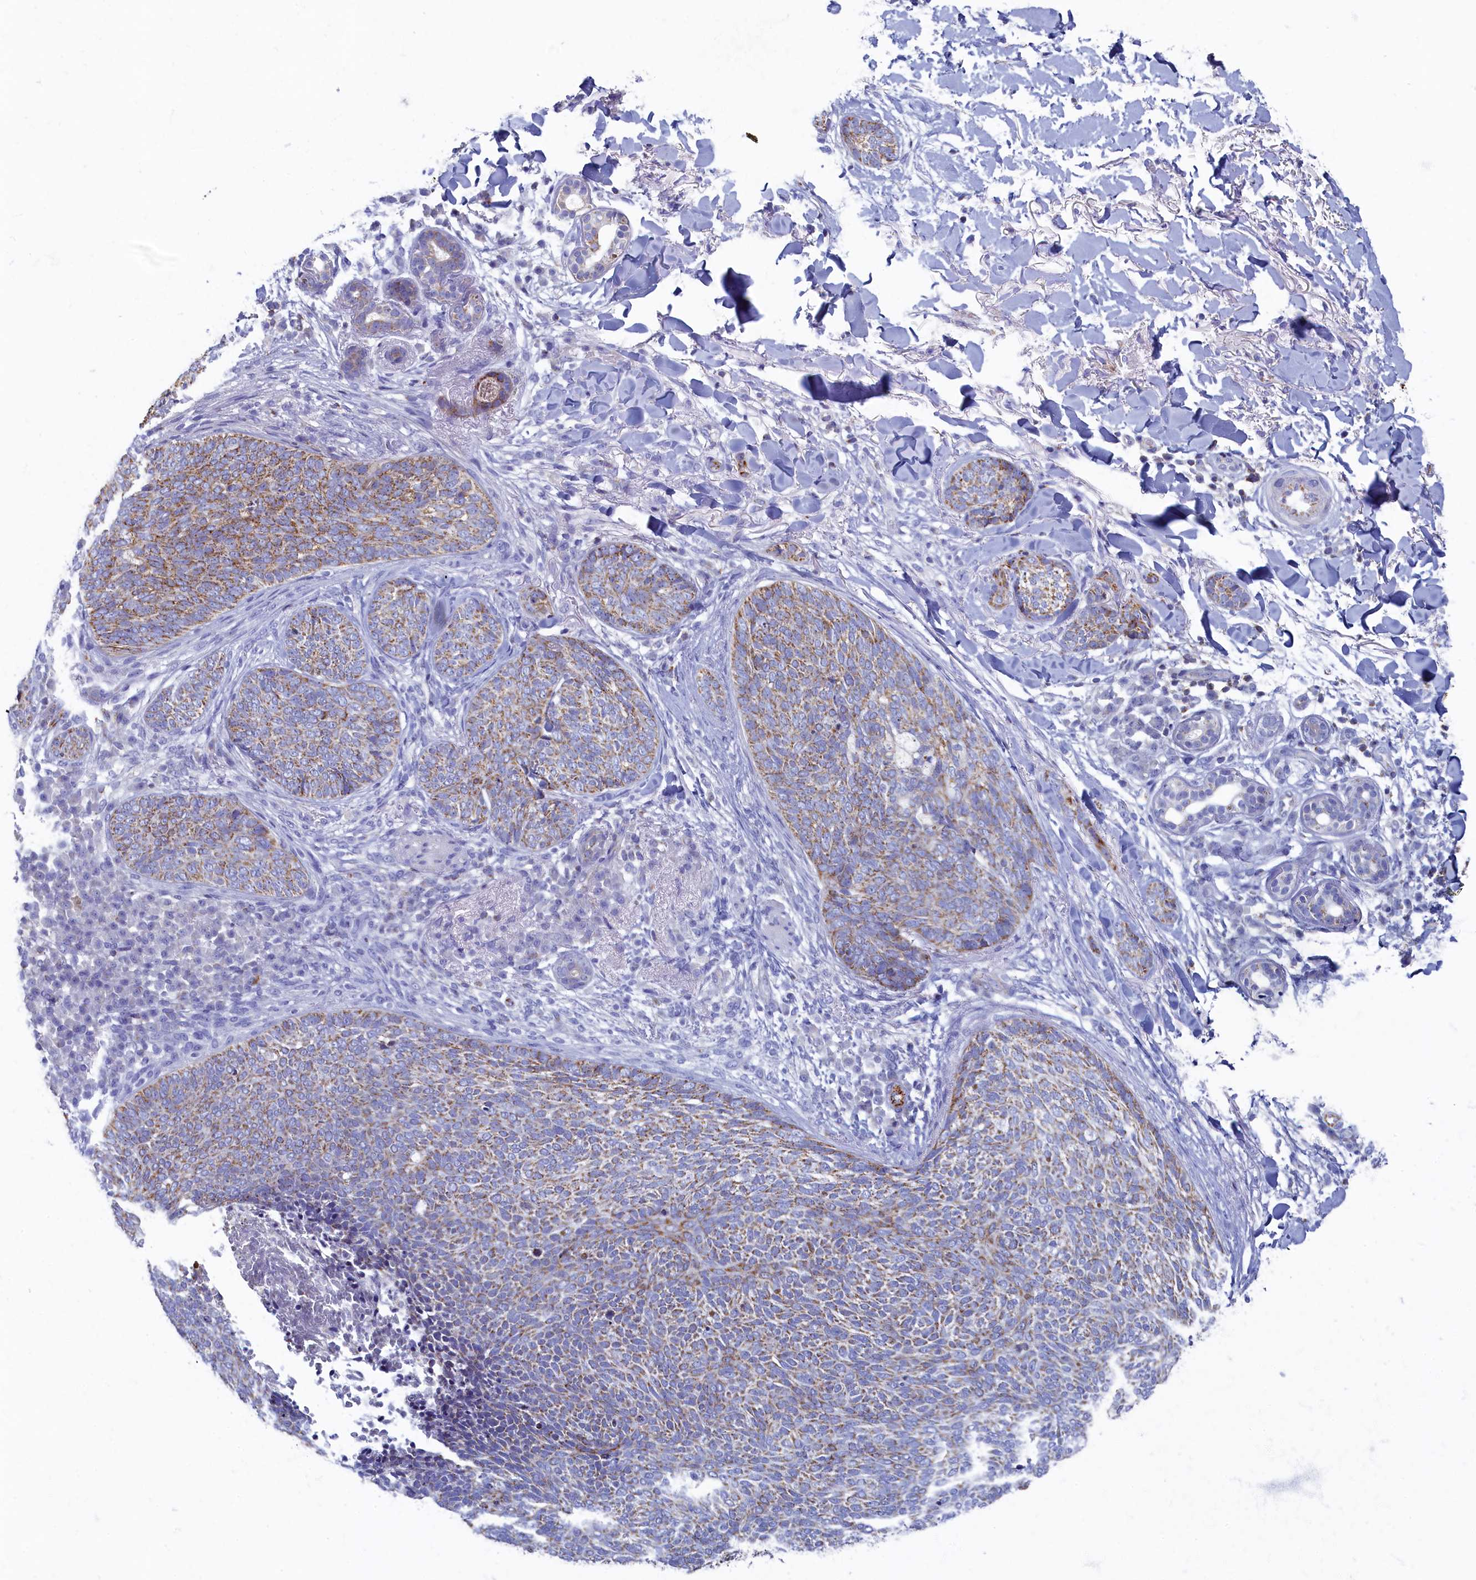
{"staining": {"intensity": "moderate", "quantity": "25%-75%", "location": "cytoplasmic/membranous"}, "tissue": "skin cancer", "cell_type": "Tumor cells", "image_type": "cancer", "snomed": [{"axis": "morphology", "description": "Basal cell carcinoma"}, {"axis": "topography", "description": "Skin"}], "caption": "Protein staining displays moderate cytoplasmic/membranous positivity in approximately 25%-75% of tumor cells in skin cancer.", "gene": "OCIAD2", "patient": {"sex": "male", "age": 85}}